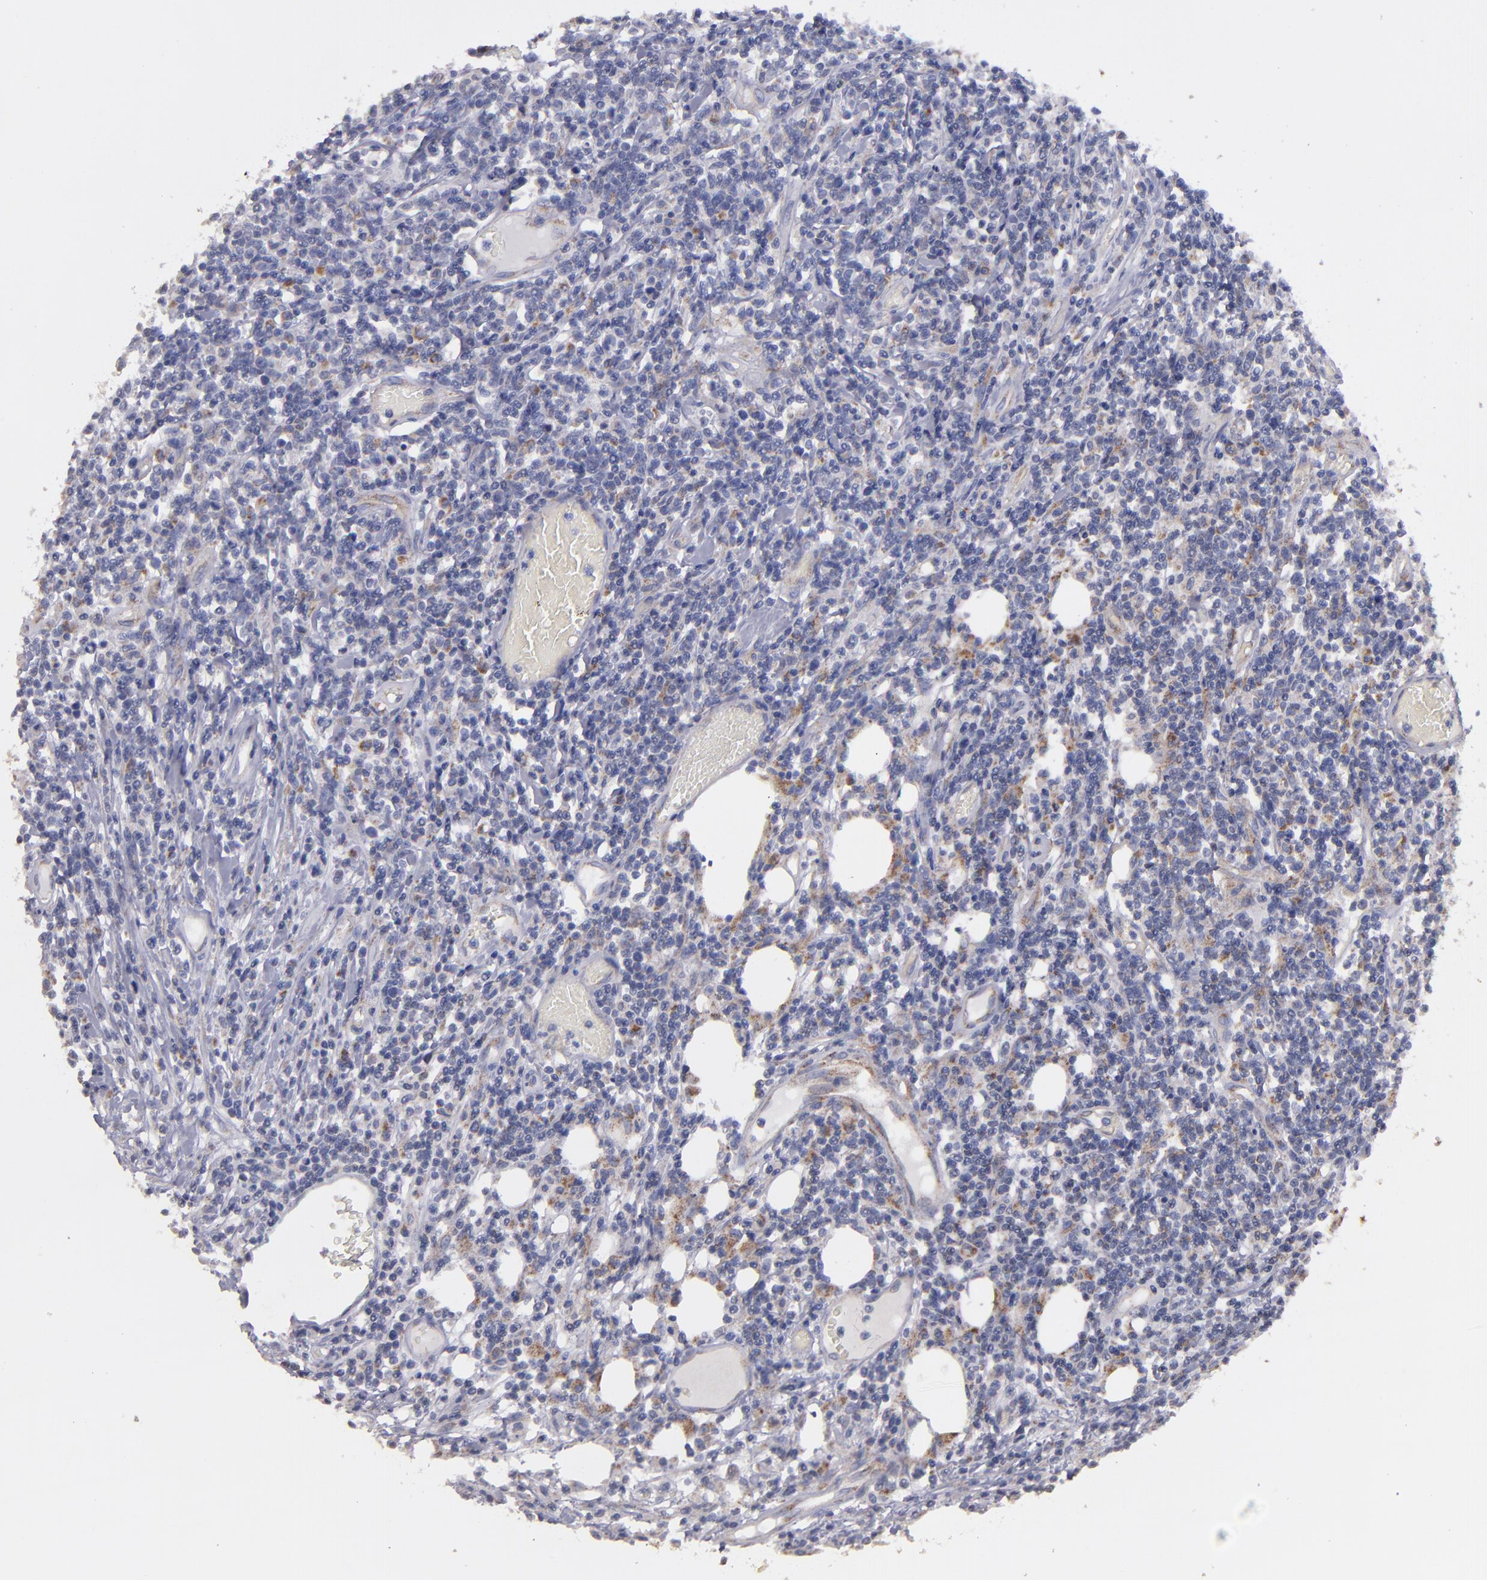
{"staining": {"intensity": "weak", "quantity": "<25%", "location": "cytoplasmic/membranous"}, "tissue": "lymphoma", "cell_type": "Tumor cells", "image_type": "cancer", "snomed": [{"axis": "morphology", "description": "Malignant lymphoma, non-Hodgkin's type, High grade"}, {"axis": "topography", "description": "Colon"}], "caption": "DAB immunohistochemical staining of malignant lymphoma, non-Hodgkin's type (high-grade) reveals no significant positivity in tumor cells.", "gene": "CLTA", "patient": {"sex": "male", "age": 82}}